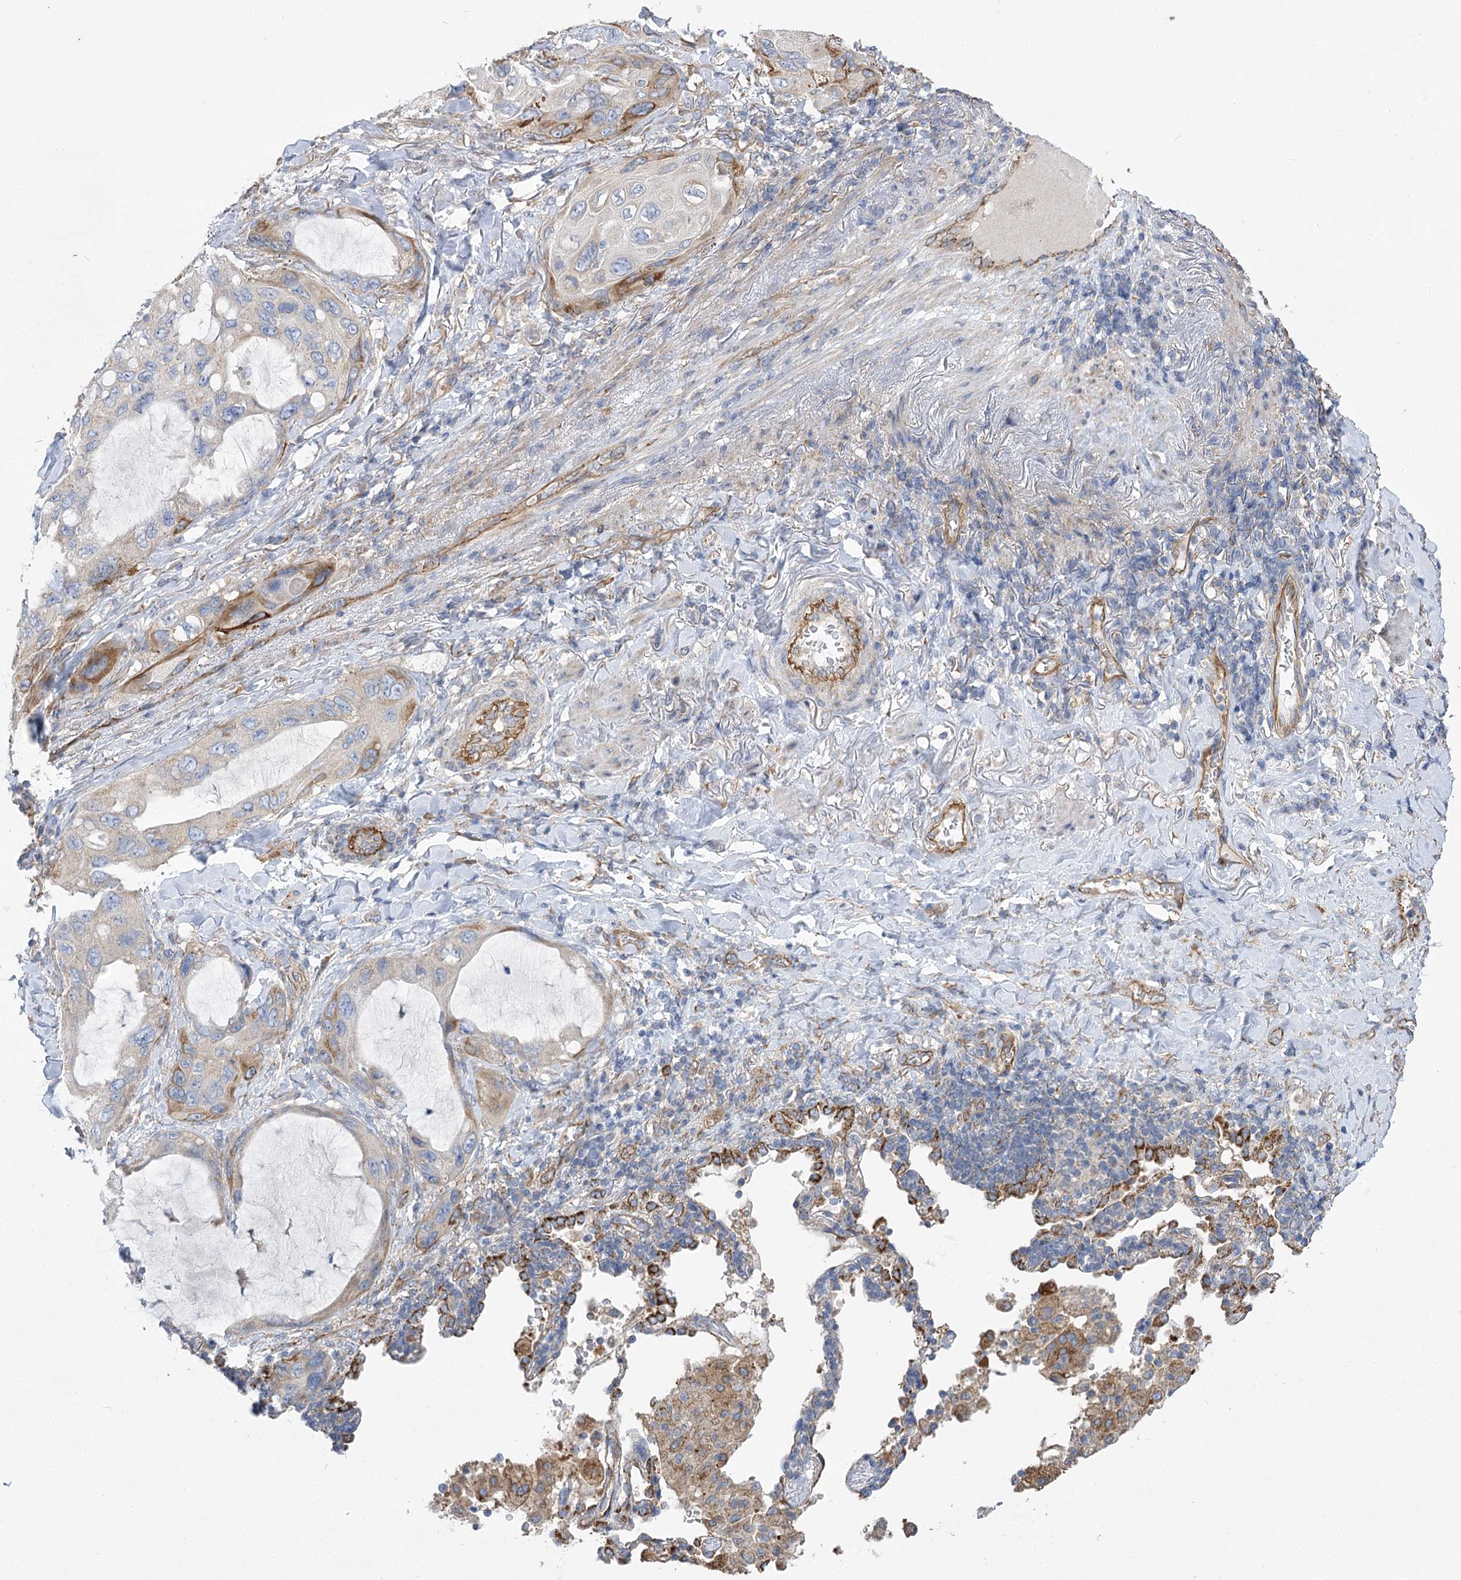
{"staining": {"intensity": "negative", "quantity": "none", "location": "none"}, "tissue": "lung cancer", "cell_type": "Tumor cells", "image_type": "cancer", "snomed": [{"axis": "morphology", "description": "Squamous cell carcinoma, NOS"}, {"axis": "topography", "description": "Lung"}], "caption": "The image displays no staining of tumor cells in lung squamous cell carcinoma.", "gene": "RMDN2", "patient": {"sex": "female", "age": 73}}